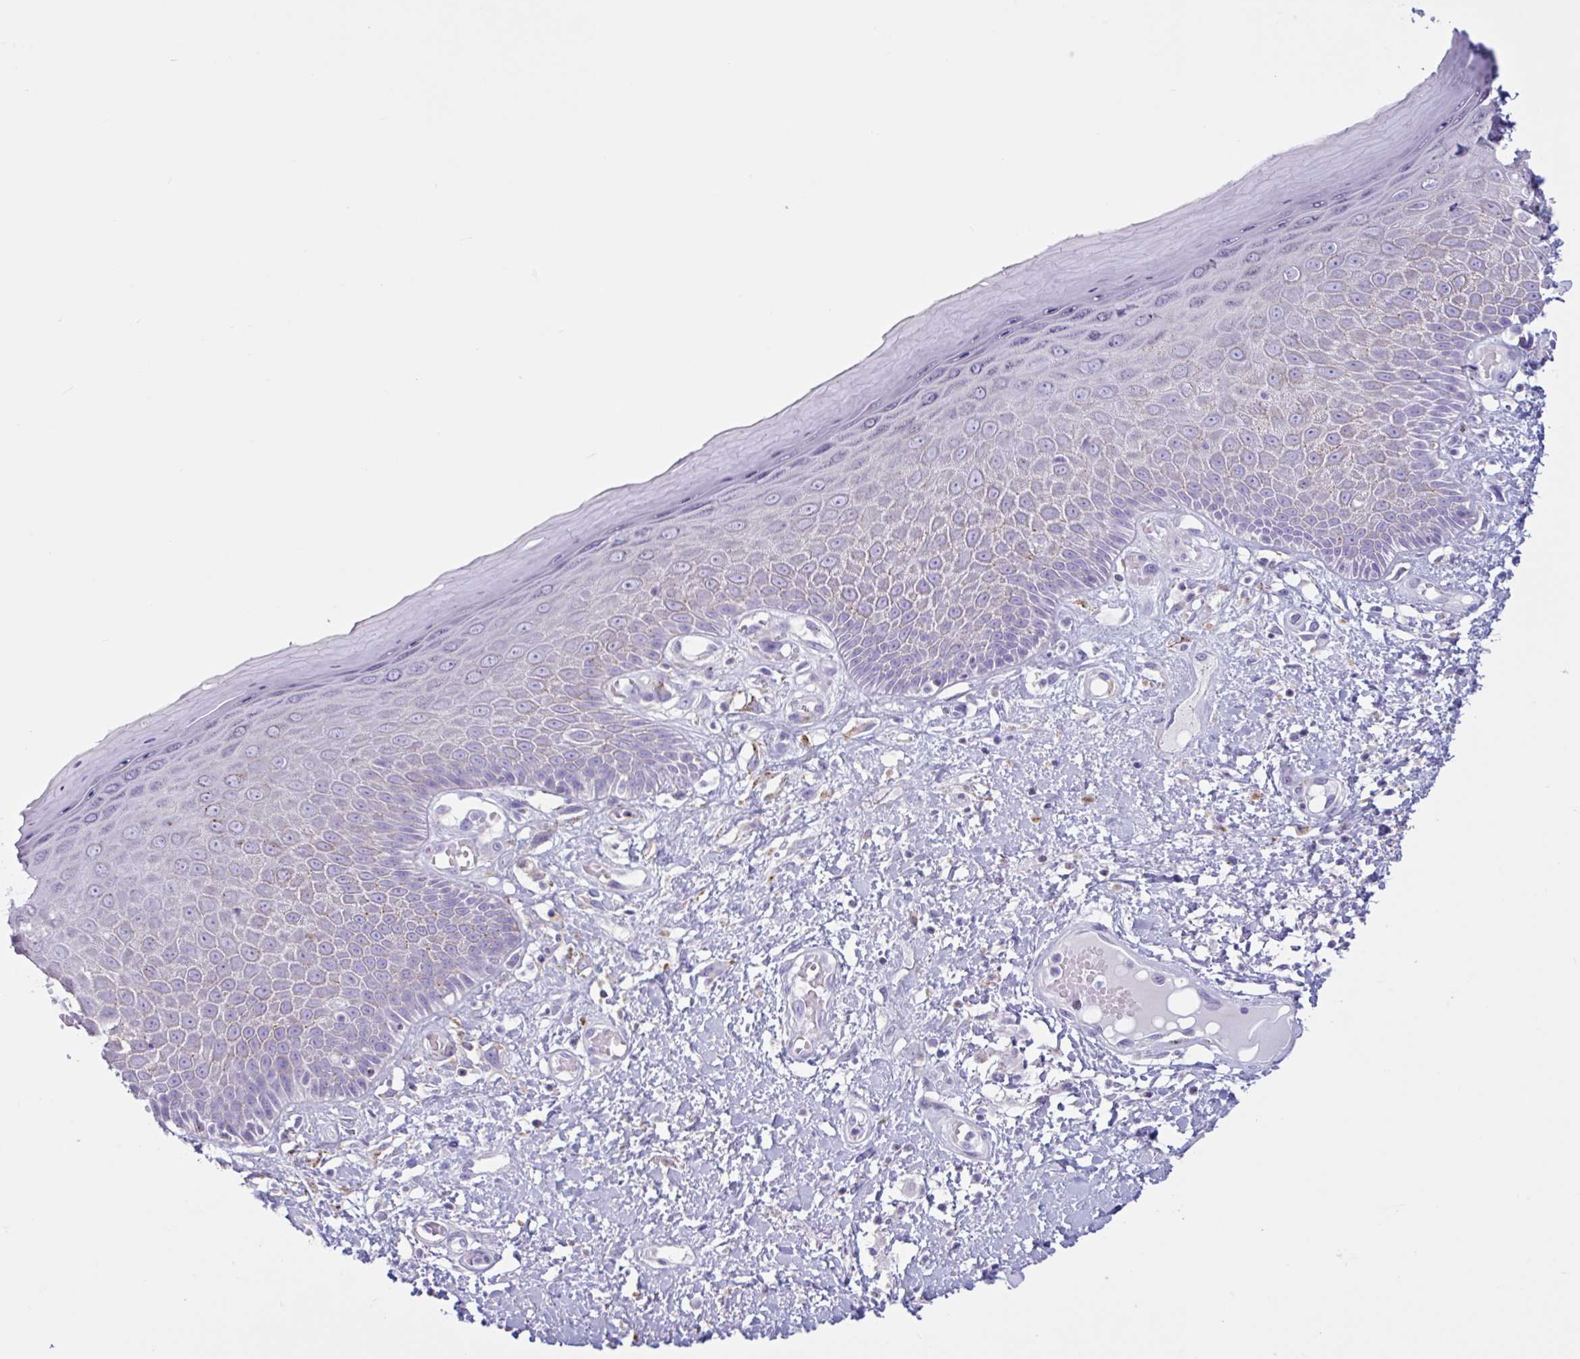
{"staining": {"intensity": "negative", "quantity": "none", "location": "none"}, "tissue": "skin", "cell_type": "Epidermal cells", "image_type": "normal", "snomed": [{"axis": "morphology", "description": "Normal tissue, NOS"}, {"axis": "topography", "description": "Anal"}, {"axis": "topography", "description": "Peripheral nerve tissue"}], "caption": "Immunohistochemical staining of unremarkable human skin exhibits no significant positivity in epidermal cells.", "gene": "XCL1", "patient": {"sex": "male", "age": 78}}